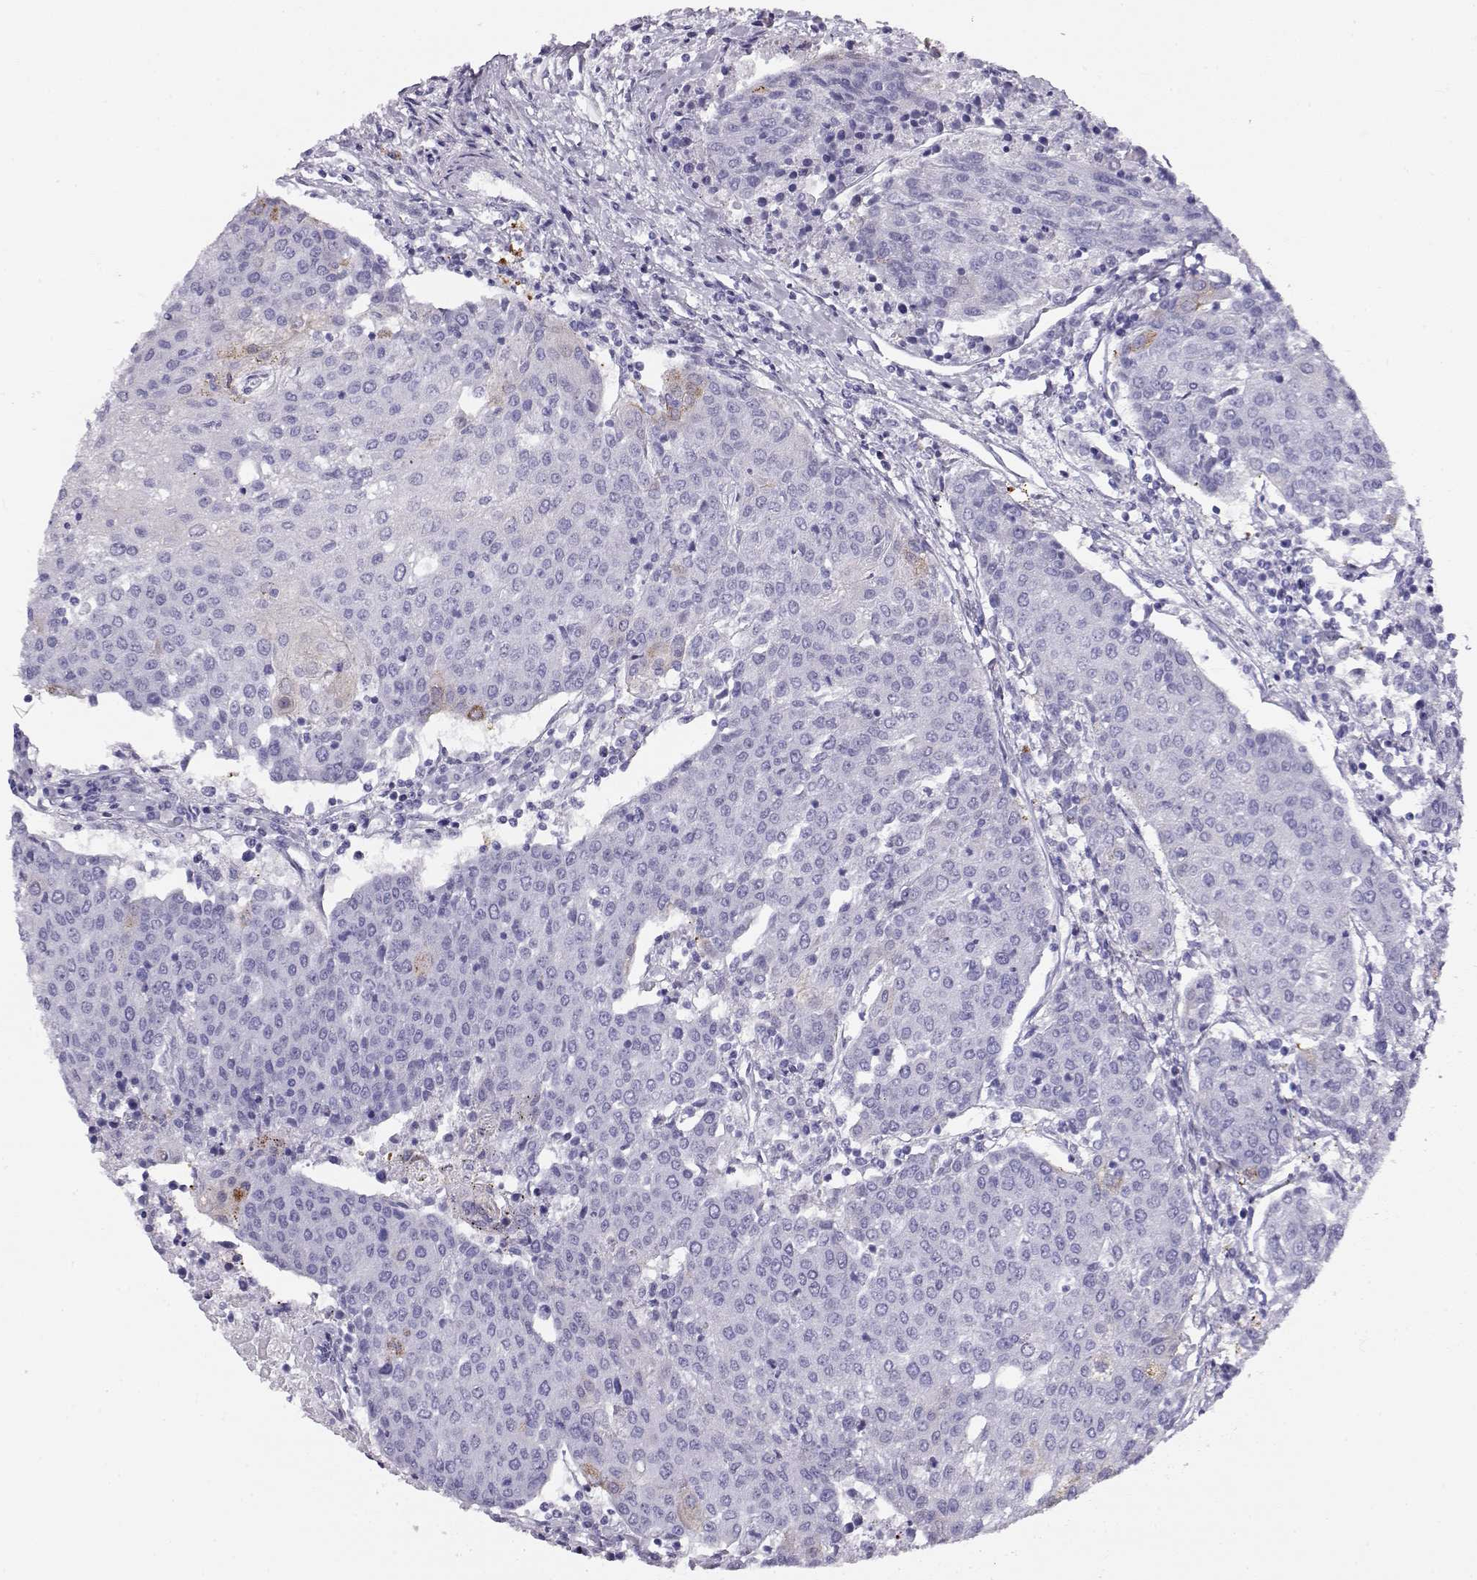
{"staining": {"intensity": "negative", "quantity": "none", "location": "none"}, "tissue": "urothelial cancer", "cell_type": "Tumor cells", "image_type": "cancer", "snomed": [{"axis": "morphology", "description": "Urothelial carcinoma, High grade"}, {"axis": "topography", "description": "Urinary bladder"}], "caption": "Human urothelial cancer stained for a protein using immunohistochemistry (IHC) reveals no staining in tumor cells.", "gene": "CRX", "patient": {"sex": "female", "age": 85}}